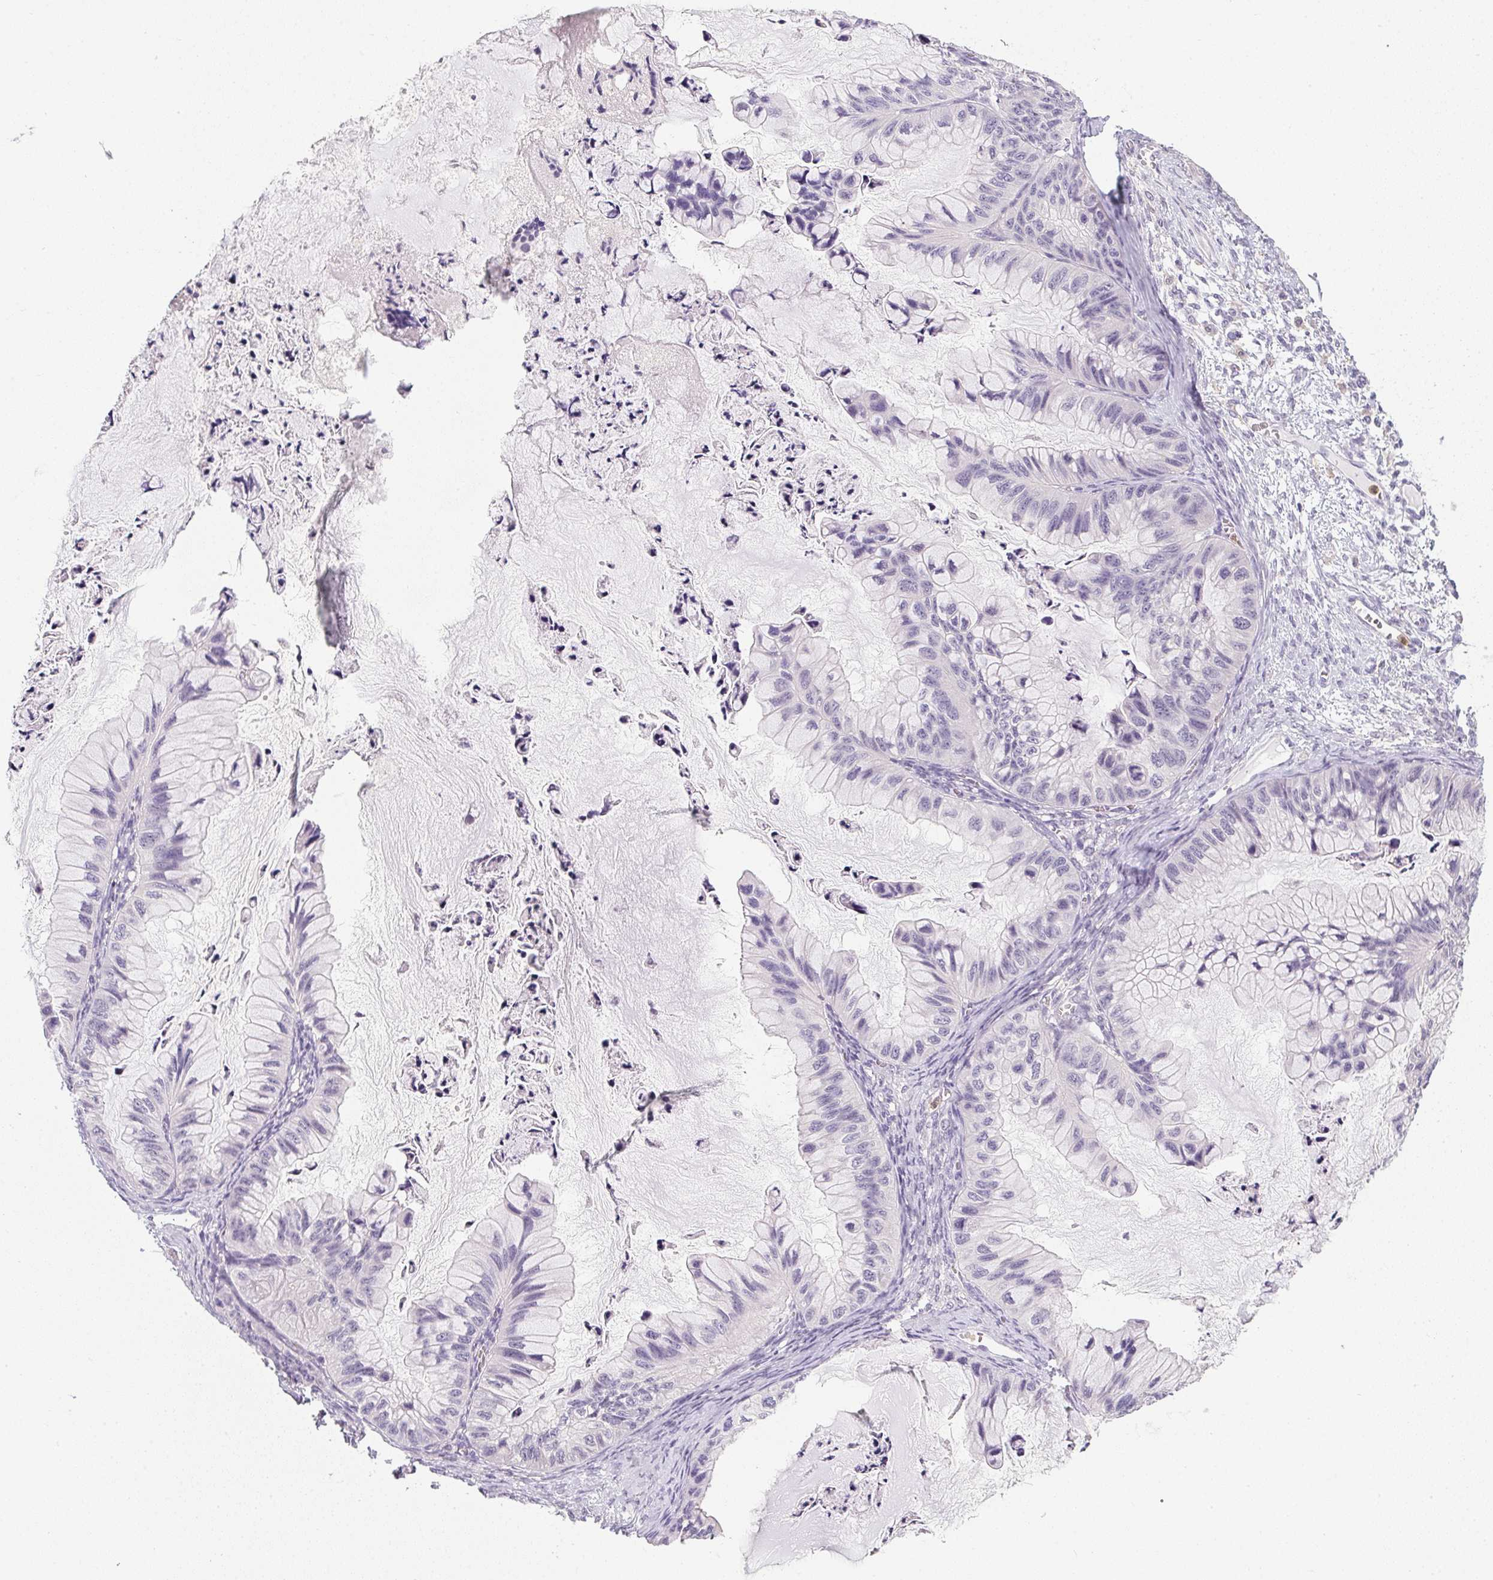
{"staining": {"intensity": "negative", "quantity": "none", "location": "none"}, "tissue": "ovarian cancer", "cell_type": "Tumor cells", "image_type": "cancer", "snomed": [{"axis": "morphology", "description": "Cystadenocarcinoma, mucinous, NOS"}, {"axis": "topography", "description": "Ovary"}], "caption": "Immunohistochemistry histopathology image of ovarian mucinous cystadenocarcinoma stained for a protein (brown), which displays no expression in tumor cells.", "gene": "DNAJC5G", "patient": {"sex": "female", "age": 72}}